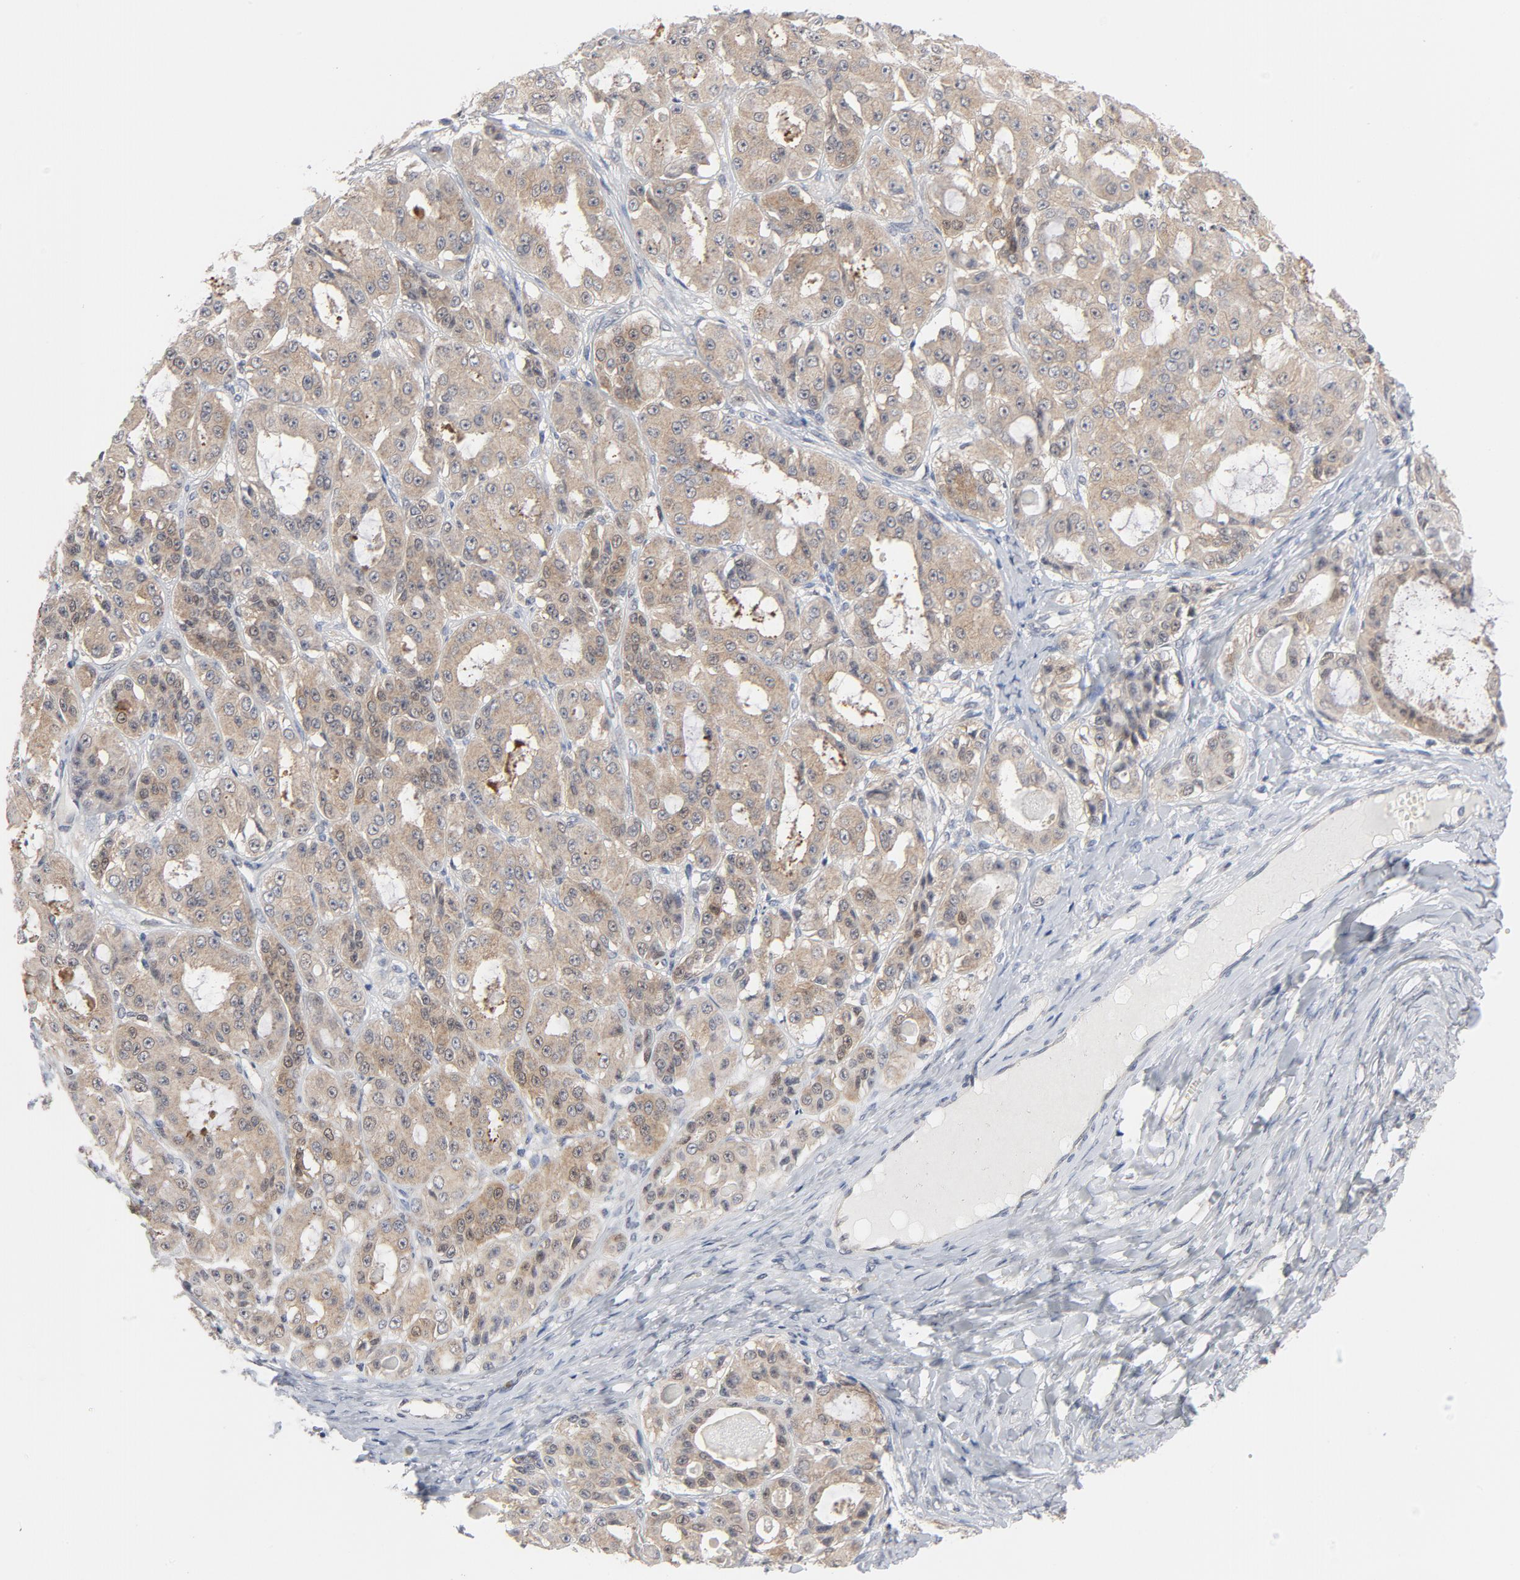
{"staining": {"intensity": "weak", "quantity": ">75%", "location": "cytoplasmic/membranous"}, "tissue": "ovarian cancer", "cell_type": "Tumor cells", "image_type": "cancer", "snomed": [{"axis": "morphology", "description": "Carcinoma, endometroid"}, {"axis": "topography", "description": "Ovary"}], "caption": "The image demonstrates a brown stain indicating the presence of a protein in the cytoplasmic/membranous of tumor cells in ovarian endometroid carcinoma. The staining was performed using DAB (3,3'-diaminobenzidine), with brown indicating positive protein expression. Nuclei are stained blue with hematoxylin.", "gene": "PRDX1", "patient": {"sex": "female", "age": 61}}